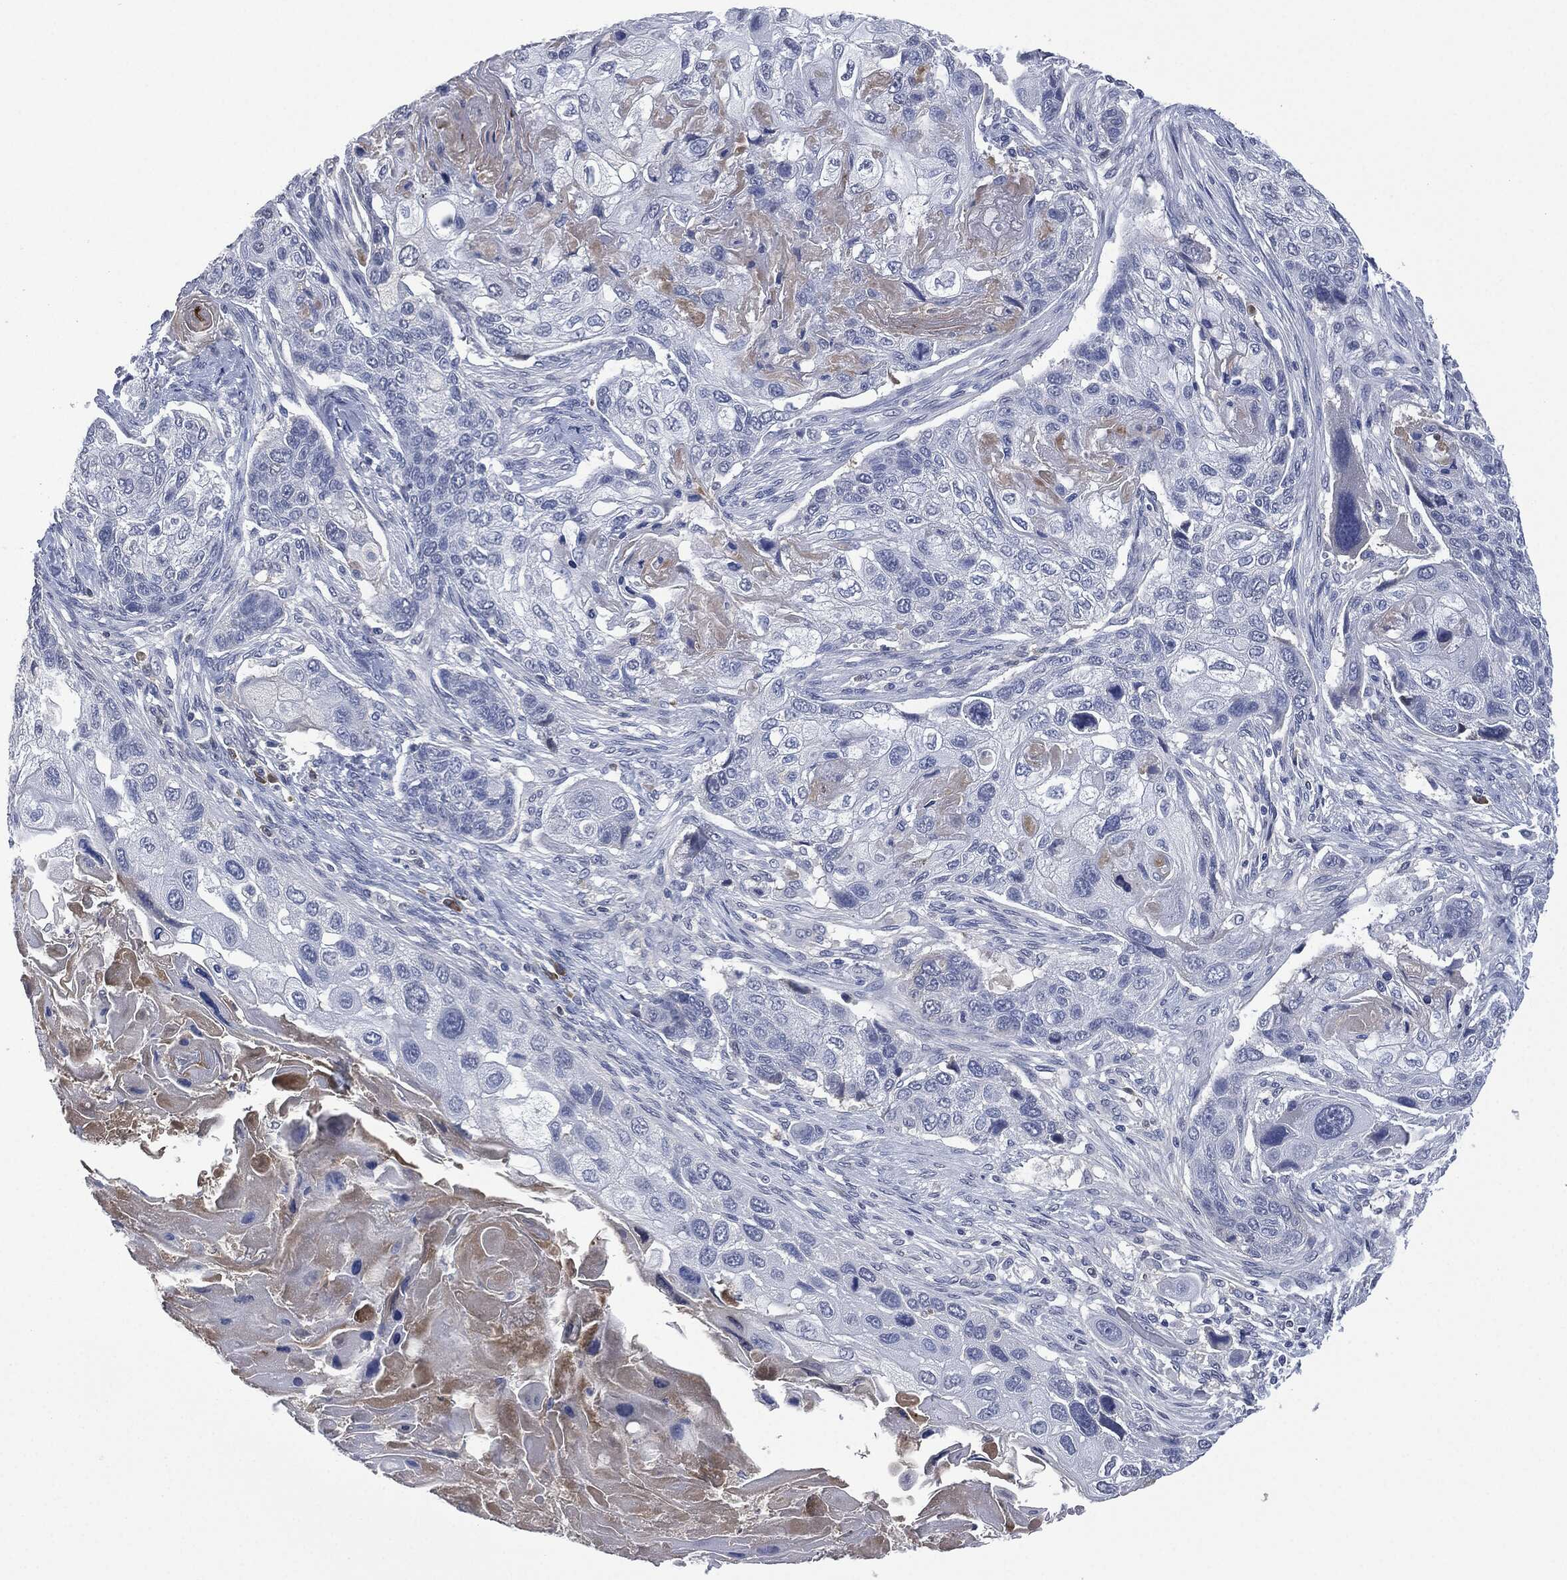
{"staining": {"intensity": "negative", "quantity": "none", "location": "none"}, "tissue": "lung cancer", "cell_type": "Tumor cells", "image_type": "cancer", "snomed": [{"axis": "morphology", "description": "Normal tissue, NOS"}, {"axis": "morphology", "description": "Squamous cell carcinoma, NOS"}, {"axis": "topography", "description": "Bronchus"}, {"axis": "topography", "description": "Lung"}], "caption": "This is an immunohistochemistry (IHC) photomicrograph of lung squamous cell carcinoma. There is no positivity in tumor cells.", "gene": "SIGLEC7", "patient": {"sex": "male", "age": 69}}